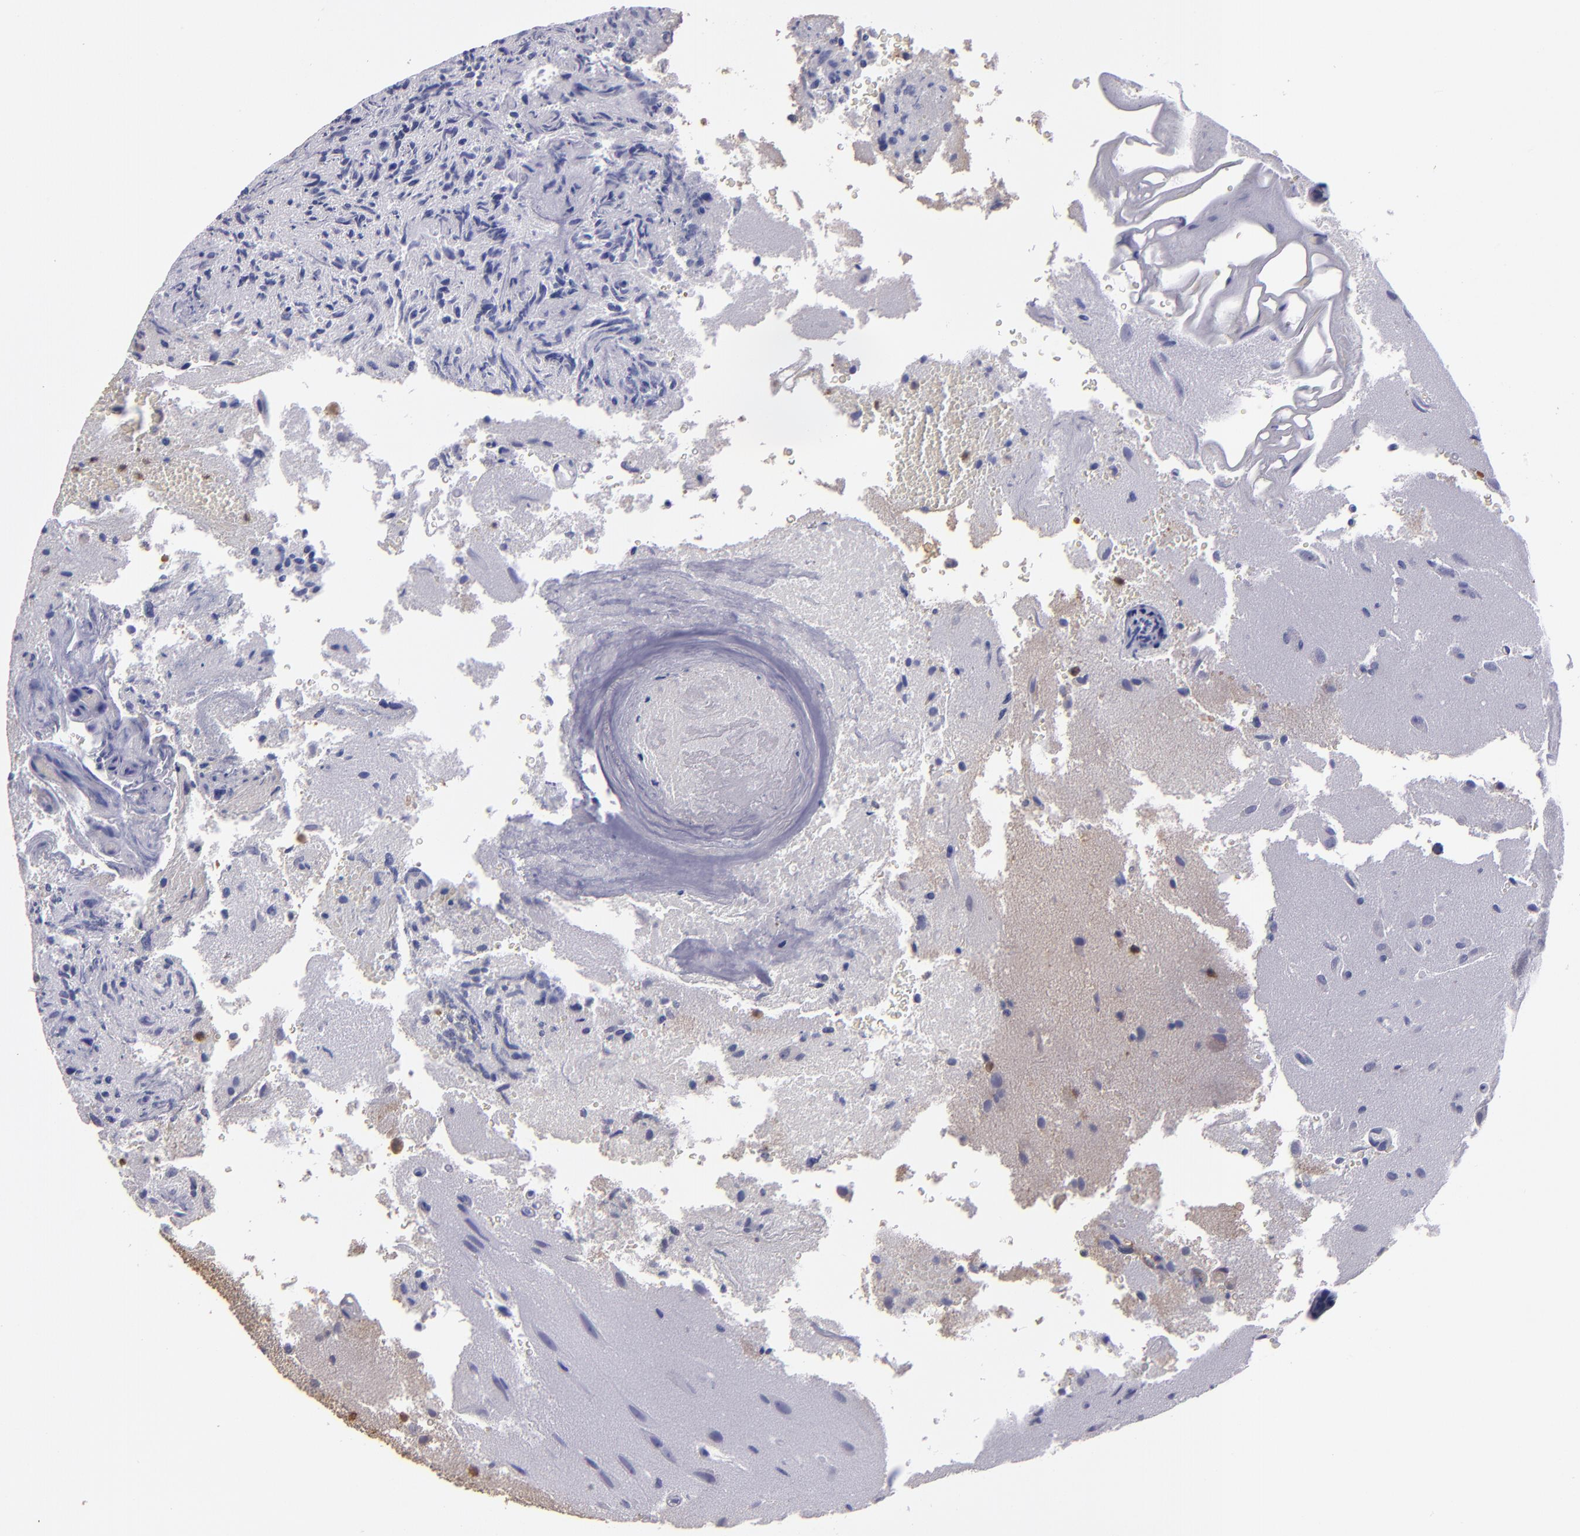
{"staining": {"intensity": "negative", "quantity": "none", "location": "none"}, "tissue": "glioma", "cell_type": "Tumor cells", "image_type": "cancer", "snomed": [{"axis": "morphology", "description": "Normal tissue, NOS"}, {"axis": "morphology", "description": "Glioma, malignant, High grade"}, {"axis": "topography", "description": "Cerebral cortex"}], "caption": "This is an immunohistochemistry (IHC) histopathology image of malignant high-grade glioma. There is no positivity in tumor cells.", "gene": "CARS1", "patient": {"sex": "male", "age": 75}}